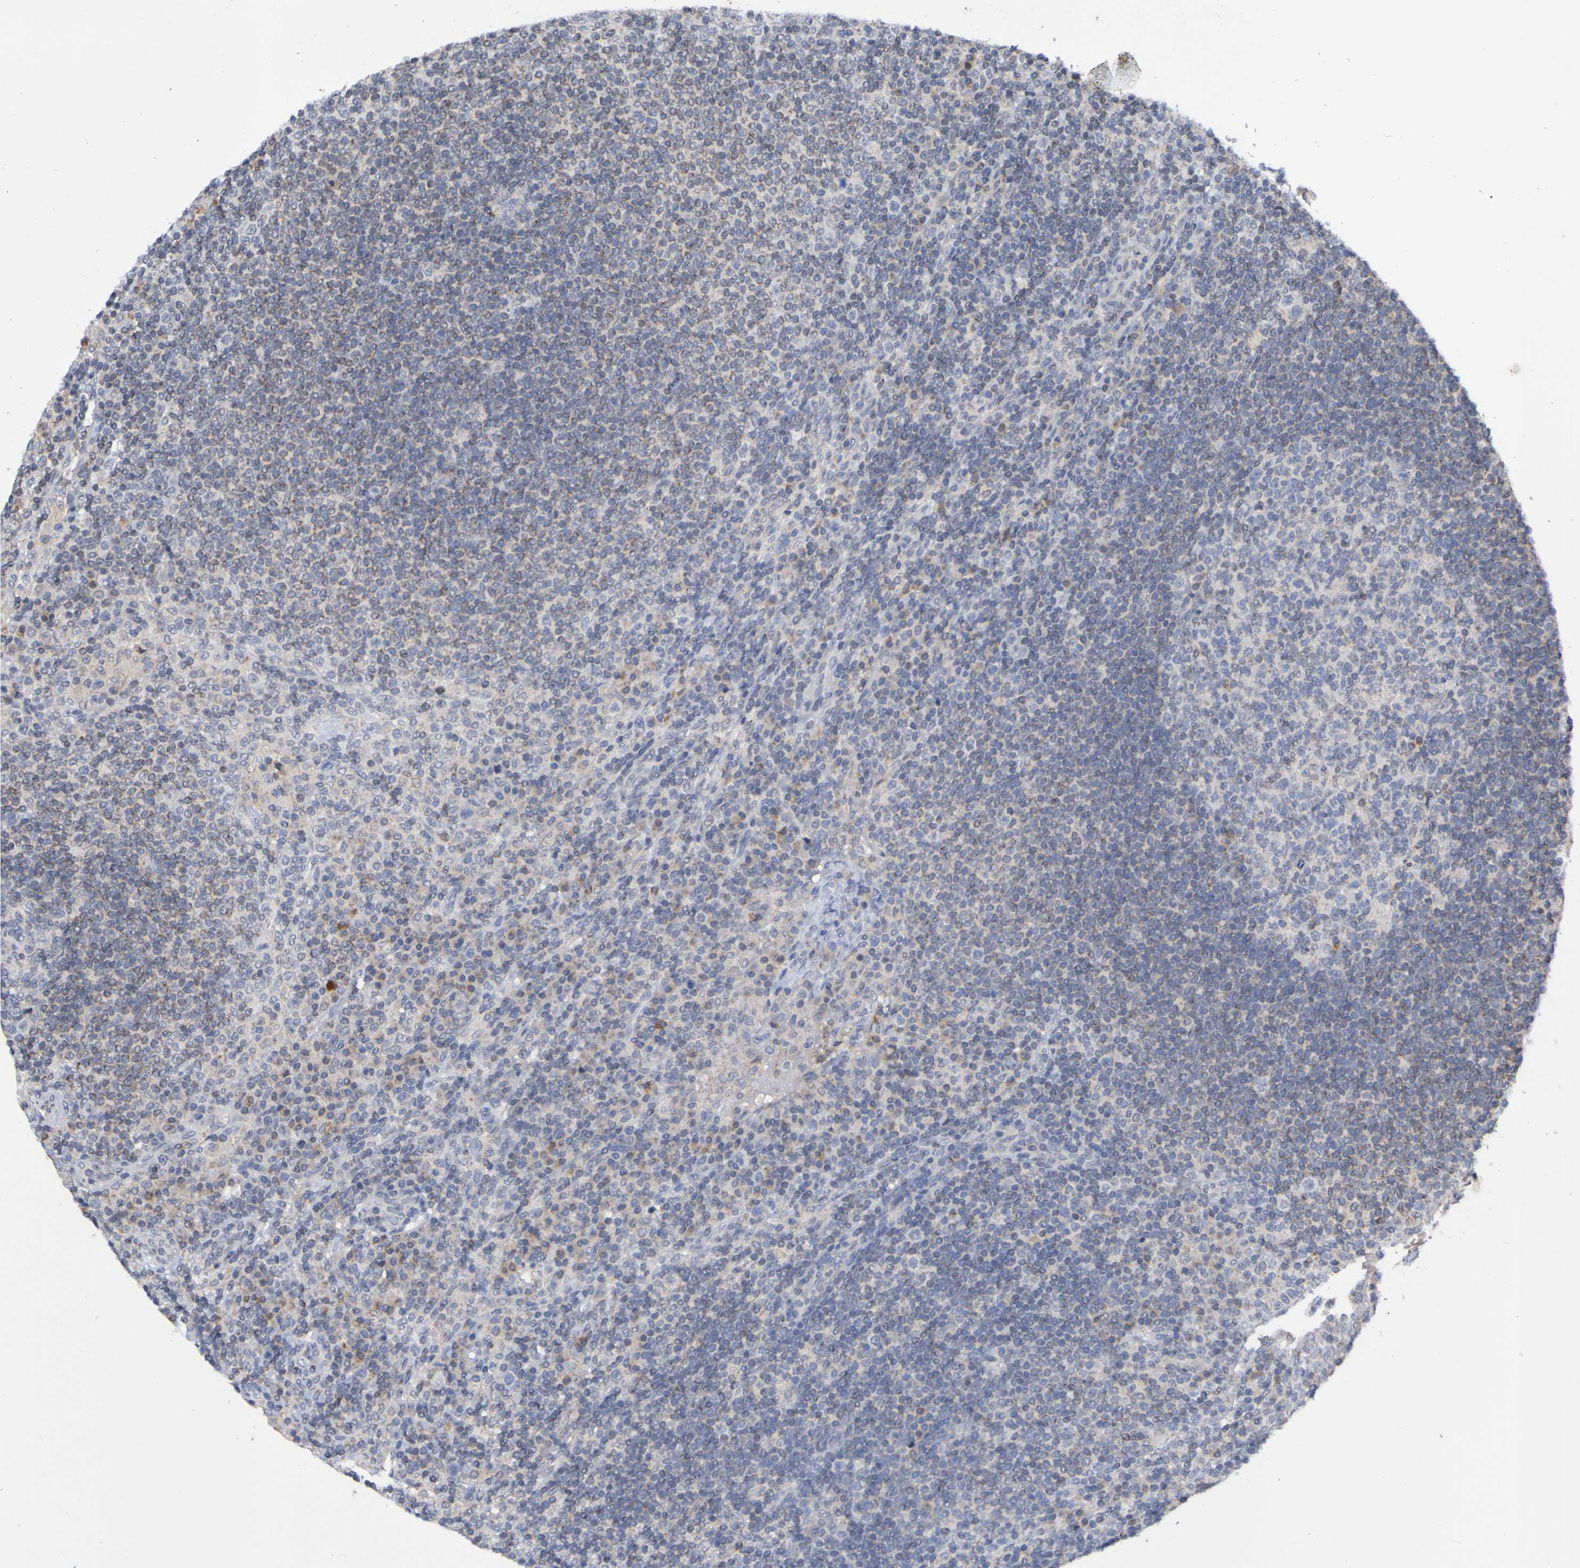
{"staining": {"intensity": "weak", "quantity": "<25%", "location": "cytoplasmic/membranous"}, "tissue": "lymph node", "cell_type": "Germinal center cells", "image_type": "normal", "snomed": [{"axis": "morphology", "description": "Normal tissue, NOS"}, {"axis": "topography", "description": "Lymph node"}], "caption": "Lymph node stained for a protein using immunohistochemistry (IHC) shows no positivity germinal center cells.", "gene": "PTP4A2", "patient": {"sex": "female", "age": 53}}